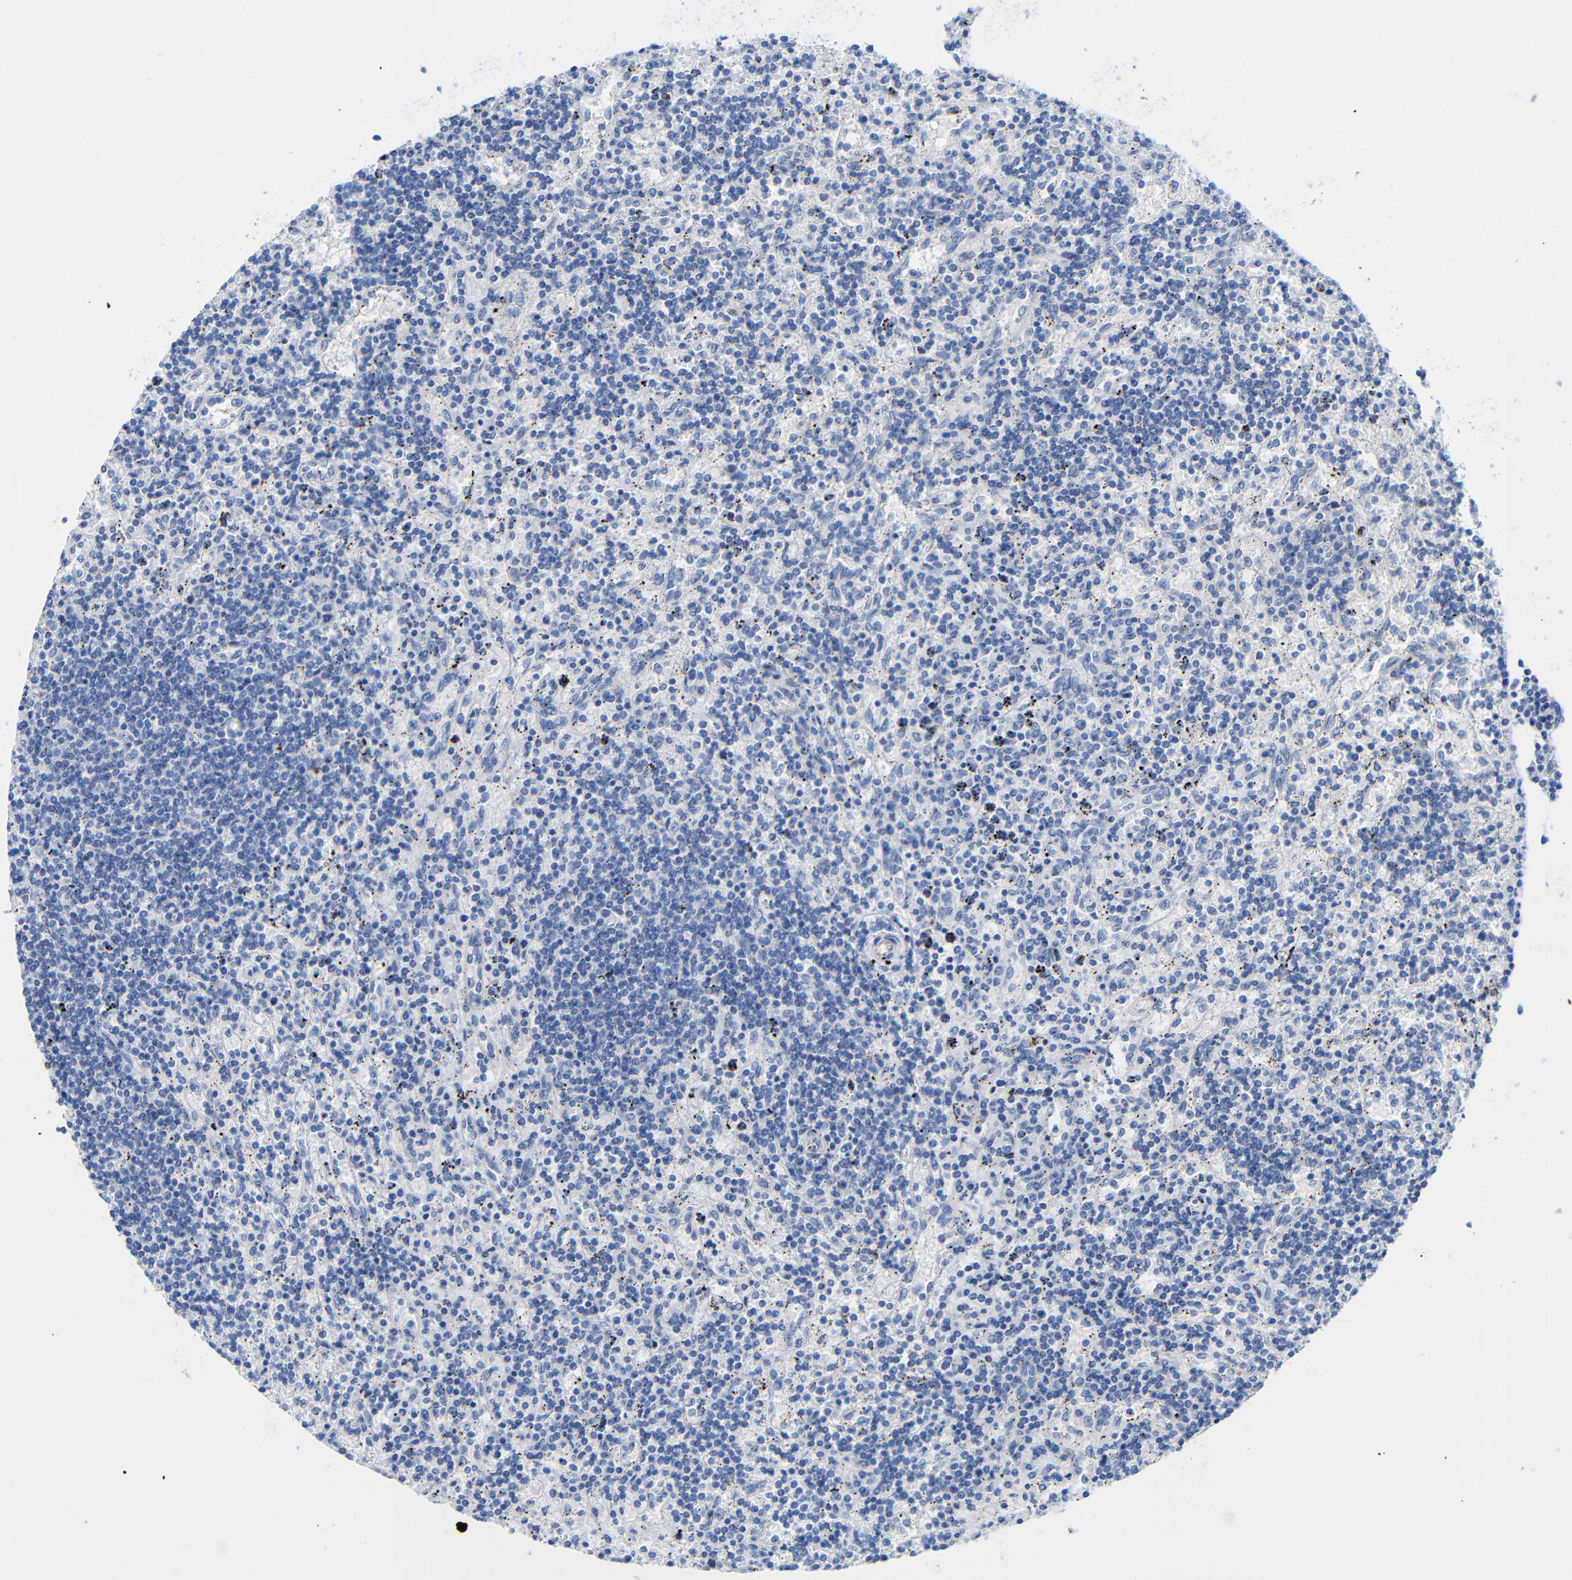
{"staining": {"intensity": "negative", "quantity": "none", "location": "none"}, "tissue": "lymphoma", "cell_type": "Tumor cells", "image_type": "cancer", "snomed": [{"axis": "morphology", "description": "Malignant lymphoma, non-Hodgkin's type, Low grade"}, {"axis": "topography", "description": "Spleen"}], "caption": "DAB (3,3'-diaminobenzidine) immunohistochemical staining of lymphoma exhibits no significant expression in tumor cells.", "gene": "CGNL1", "patient": {"sex": "male", "age": 76}}